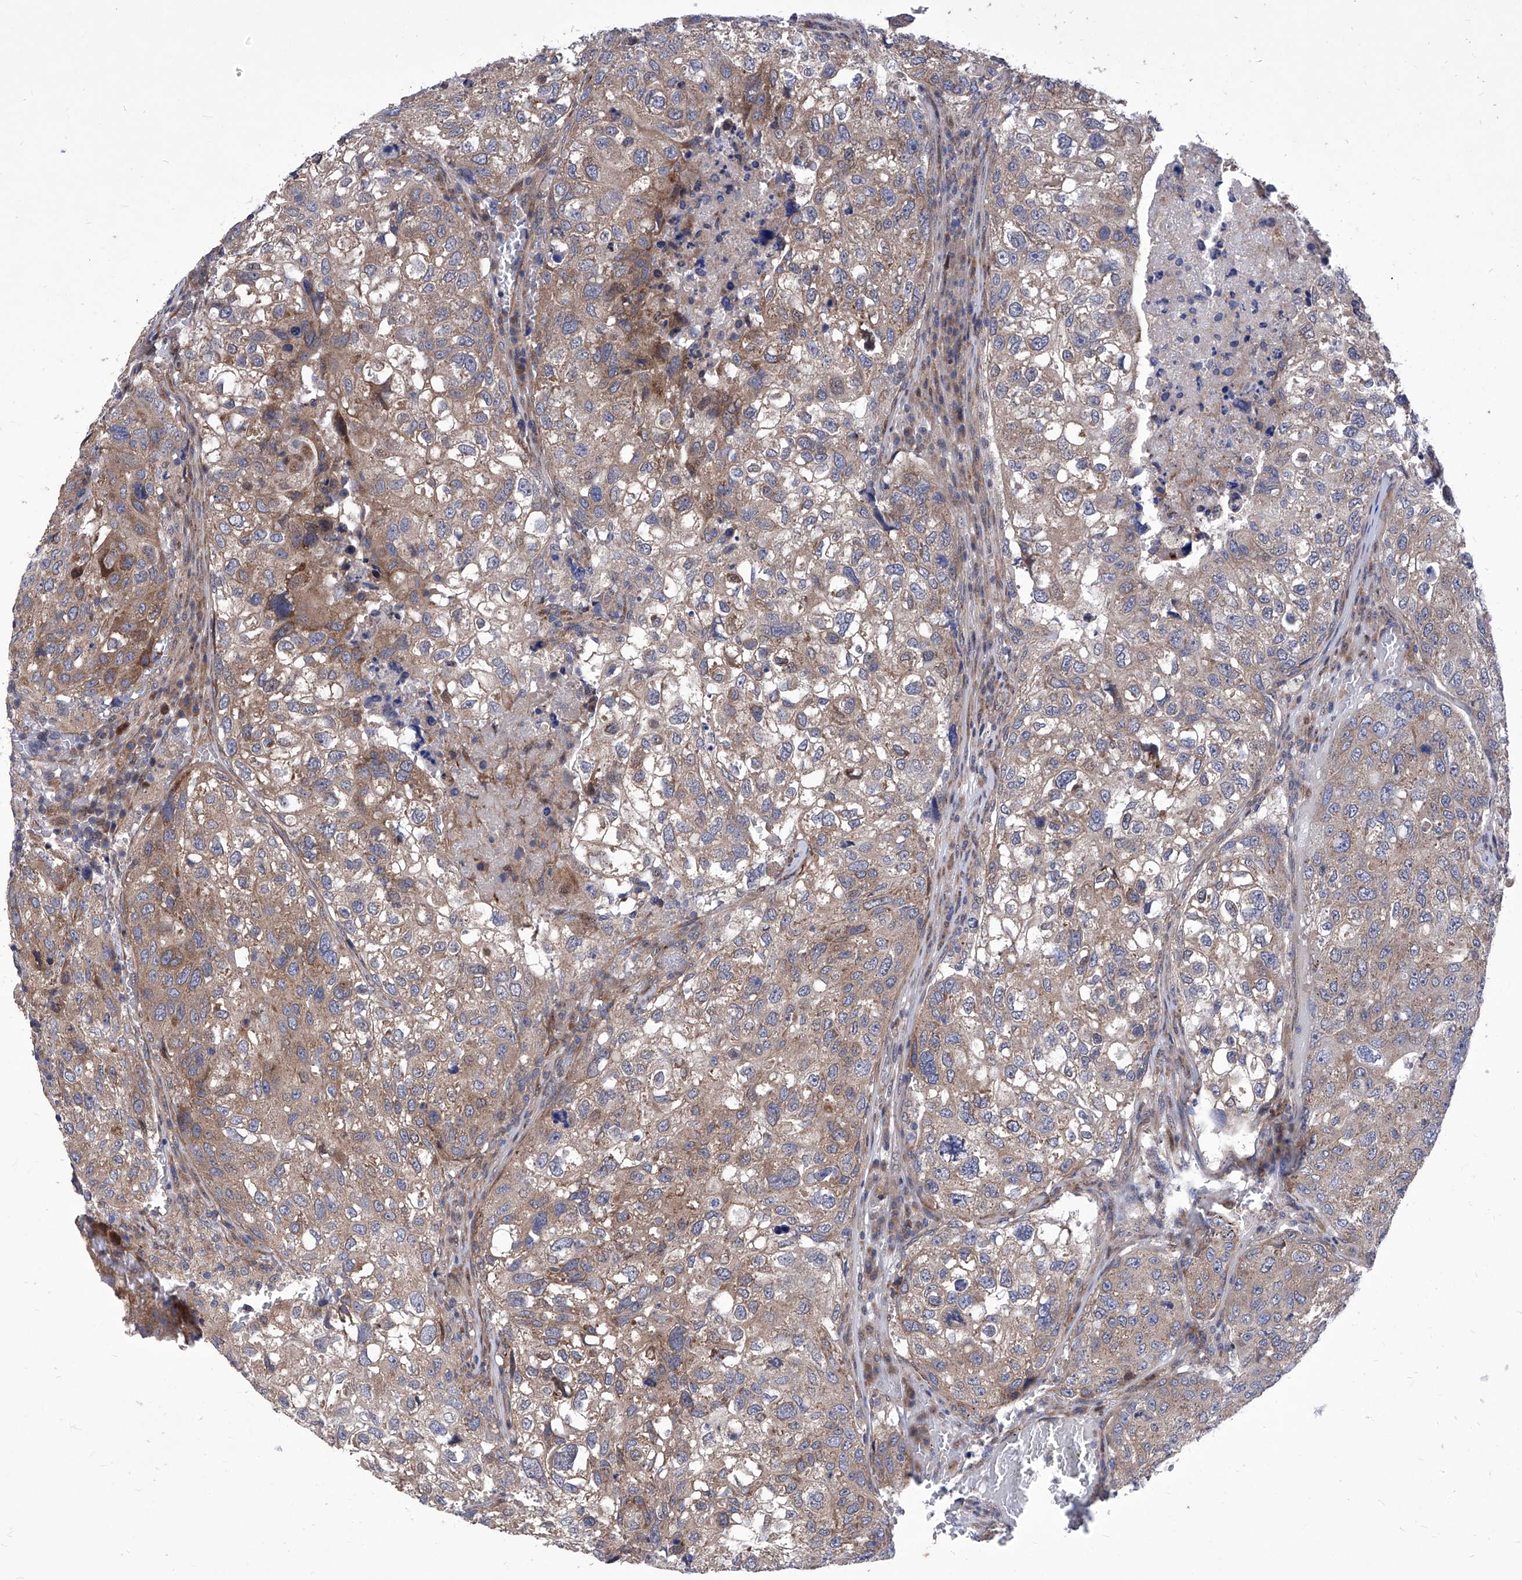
{"staining": {"intensity": "moderate", "quantity": "25%-75%", "location": "cytoplasmic/membranous"}, "tissue": "urothelial cancer", "cell_type": "Tumor cells", "image_type": "cancer", "snomed": [{"axis": "morphology", "description": "Urothelial carcinoma, High grade"}, {"axis": "topography", "description": "Lymph node"}, {"axis": "topography", "description": "Urinary bladder"}], "caption": "Protein staining by IHC shows moderate cytoplasmic/membranous staining in approximately 25%-75% of tumor cells in urothelial cancer.", "gene": "KTI12", "patient": {"sex": "male", "age": 51}}